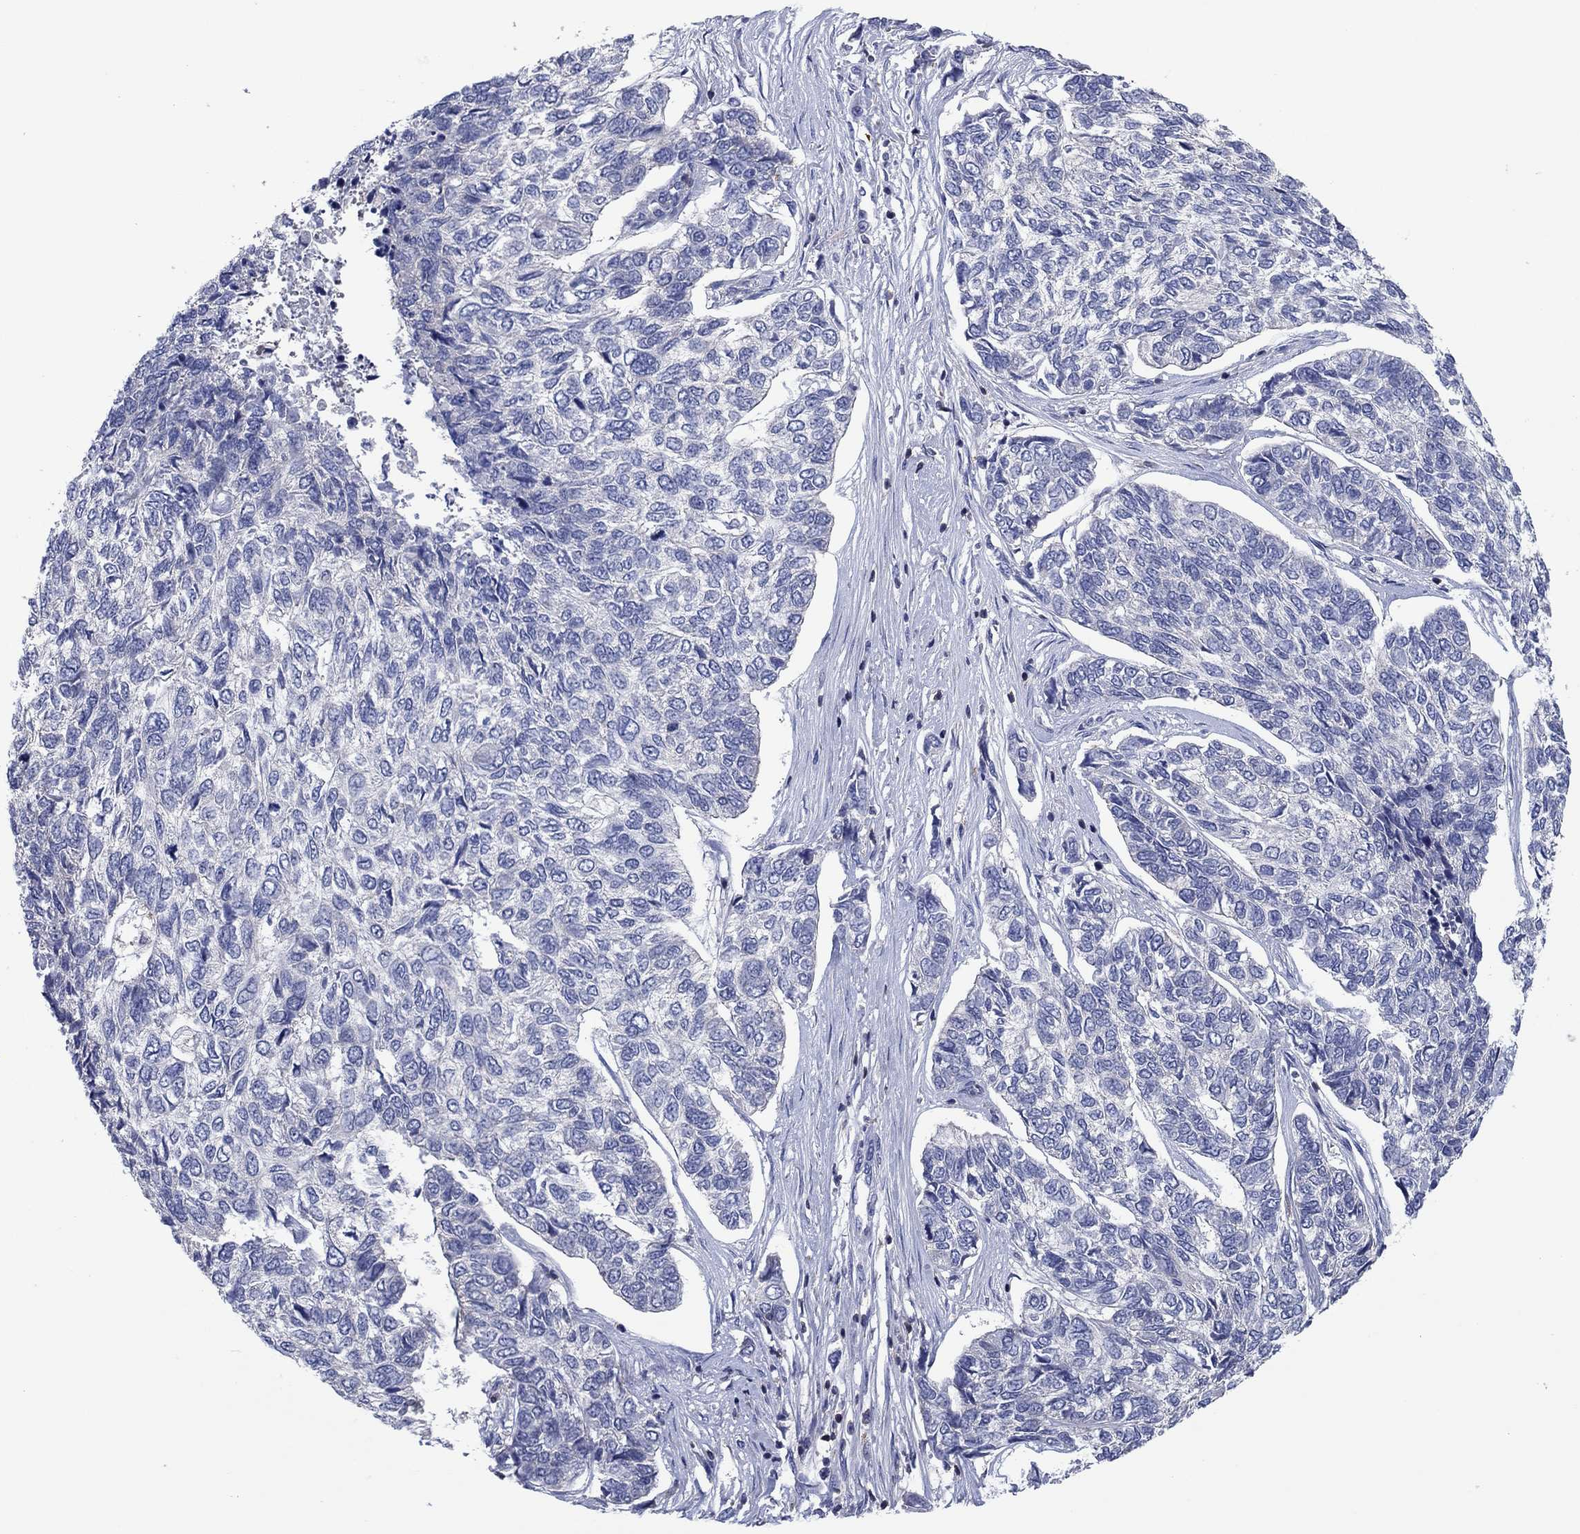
{"staining": {"intensity": "negative", "quantity": "none", "location": "none"}, "tissue": "skin cancer", "cell_type": "Tumor cells", "image_type": "cancer", "snomed": [{"axis": "morphology", "description": "Basal cell carcinoma"}, {"axis": "topography", "description": "Skin"}], "caption": "DAB immunohistochemical staining of skin basal cell carcinoma reveals no significant positivity in tumor cells. (IHC, brightfield microscopy, high magnification).", "gene": "PVR", "patient": {"sex": "female", "age": 65}}